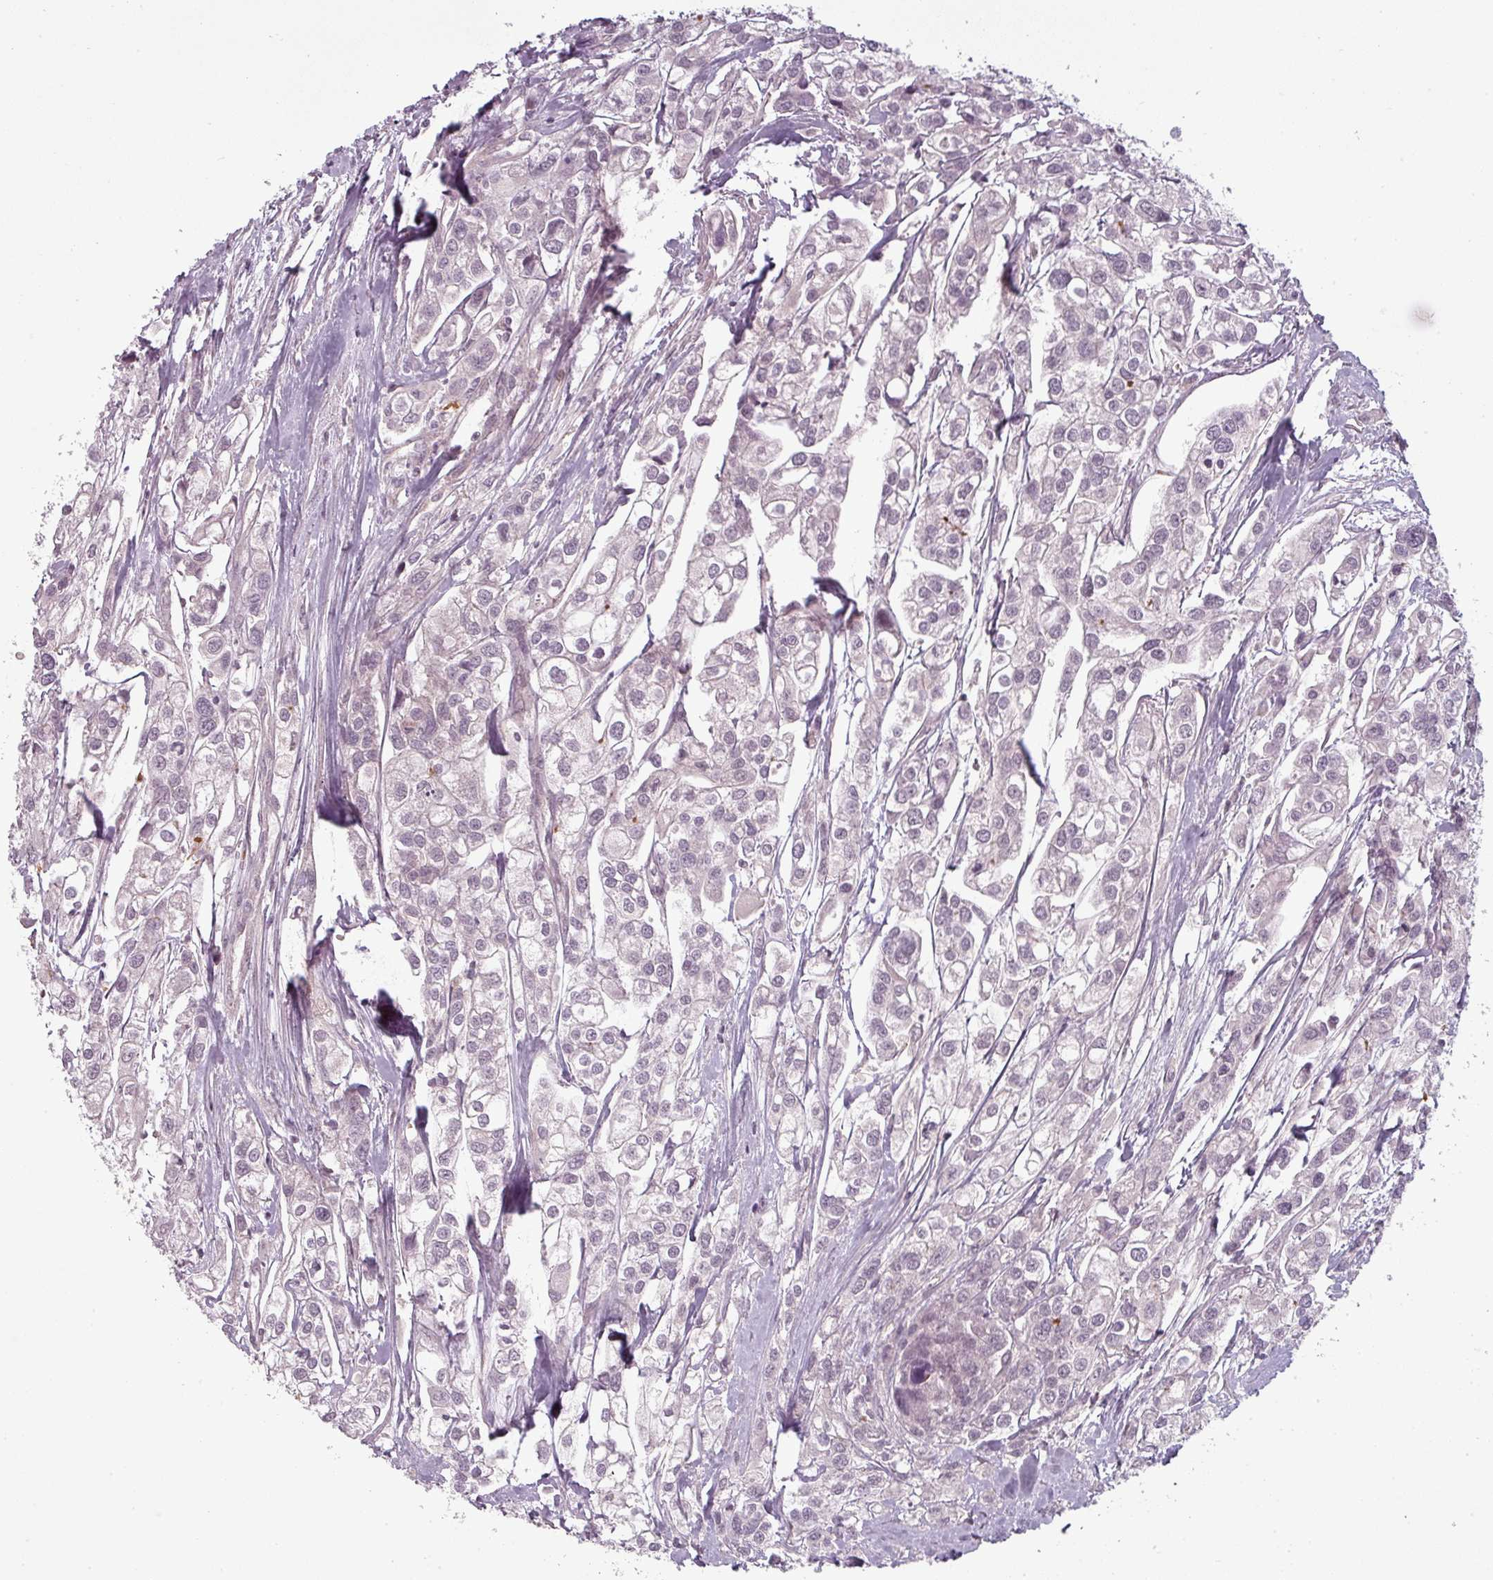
{"staining": {"intensity": "negative", "quantity": "none", "location": "none"}, "tissue": "urothelial cancer", "cell_type": "Tumor cells", "image_type": "cancer", "snomed": [{"axis": "morphology", "description": "Urothelial carcinoma, High grade"}, {"axis": "topography", "description": "Urinary bladder"}], "caption": "Histopathology image shows no protein expression in tumor cells of urothelial cancer tissue. The staining was performed using DAB (3,3'-diaminobenzidine) to visualize the protein expression in brown, while the nuclei were stained in blue with hematoxylin (Magnification: 20x).", "gene": "SLC16A9", "patient": {"sex": "male", "age": 67}}